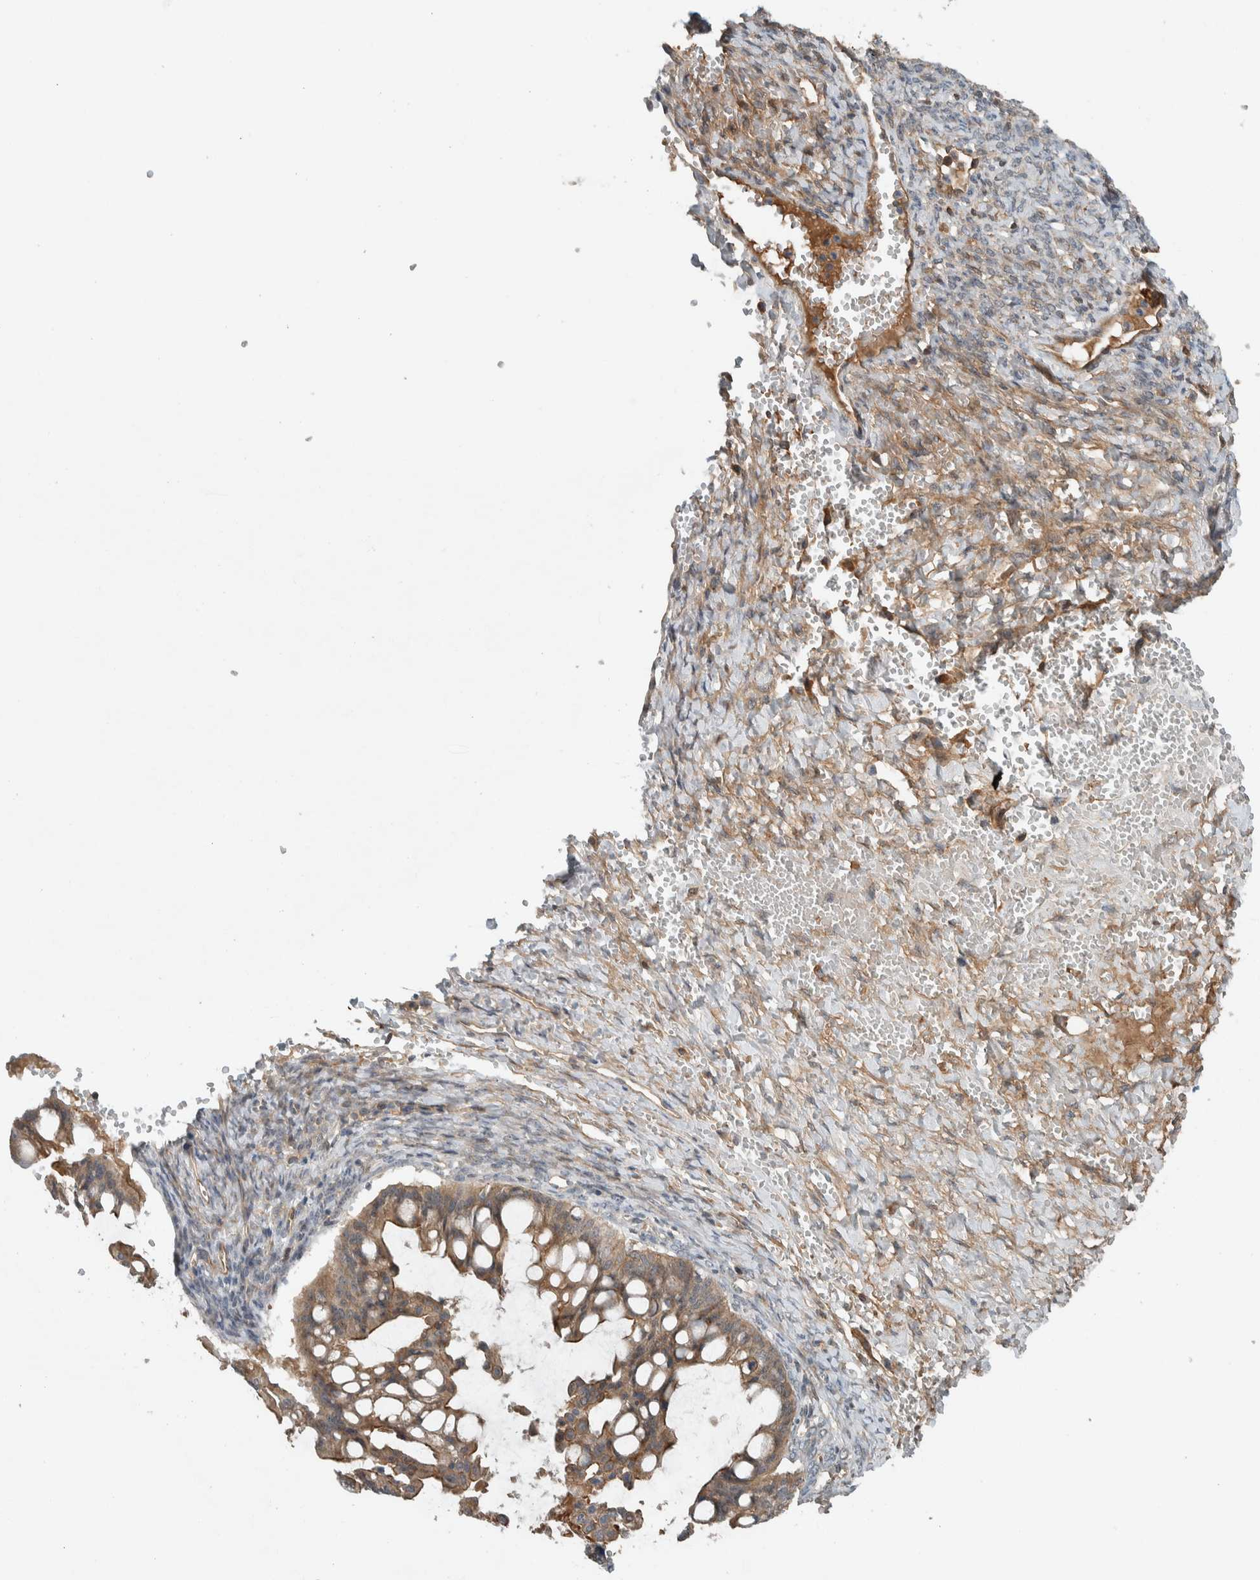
{"staining": {"intensity": "moderate", "quantity": ">75%", "location": "cytoplasmic/membranous"}, "tissue": "ovarian cancer", "cell_type": "Tumor cells", "image_type": "cancer", "snomed": [{"axis": "morphology", "description": "Cystadenocarcinoma, mucinous, NOS"}, {"axis": "topography", "description": "Ovary"}], "caption": "Ovarian cancer stained with IHC displays moderate cytoplasmic/membranous positivity in about >75% of tumor cells.", "gene": "ARMC7", "patient": {"sex": "female", "age": 73}}